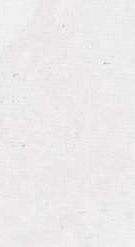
{"staining": {"intensity": "negative", "quantity": "none", "location": "none"}, "tissue": "skin", "cell_type": "Fibroblasts", "image_type": "normal", "snomed": [{"axis": "morphology", "description": "Normal tissue, NOS"}, {"axis": "topography", "description": "Skin"}], "caption": "High magnification brightfield microscopy of benign skin stained with DAB (3,3'-diaminobenzidine) (brown) and counterstained with hematoxylin (blue): fibroblasts show no significant positivity. (Stains: DAB (3,3'-diaminobenzidine) immunohistochemistry with hematoxylin counter stain, Microscopy: brightfield microscopy at high magnification).", "gene": "CXXC4", "patient": {"sex": "male", "age": 36}}